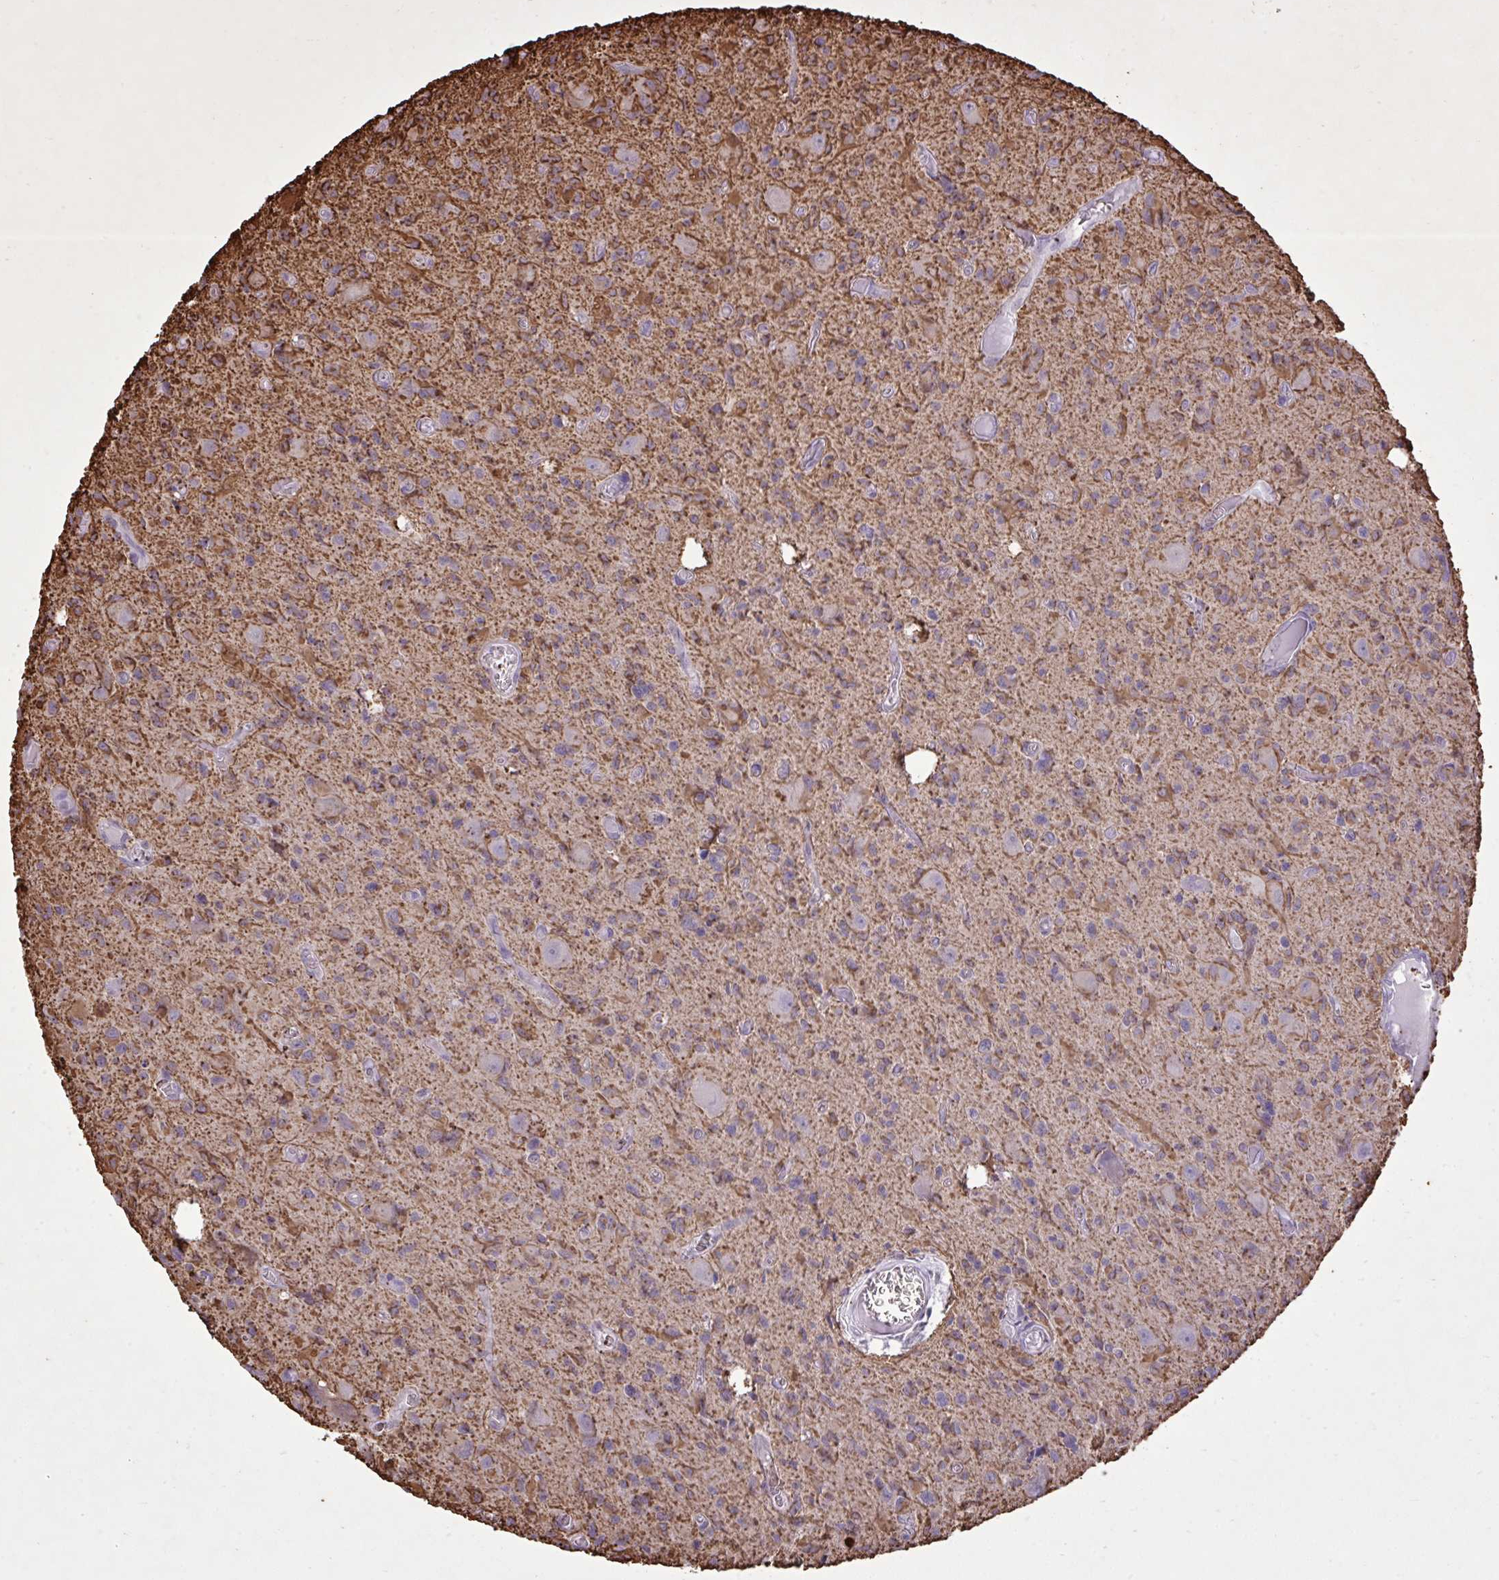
{"staining": {"intensity": "weak", "quantity": "25%-75%", "location": "cytoplasmic/membranous"}, "tissue": "glioma", "cell_type": "Tumor cells", "image_type": "cancer", "snomed": [{"axis": "morphology", "description": "Glioma, malignant, High grade"}, {"axis": "topography", "description": "Brain"}], "caption": "A brown stain labels weak cytoplasmic/membranous positivity of a protein in human glioma tumor cells.", "gene": "CYP20A1", "patient": {"sex": "male", "age": 76}}